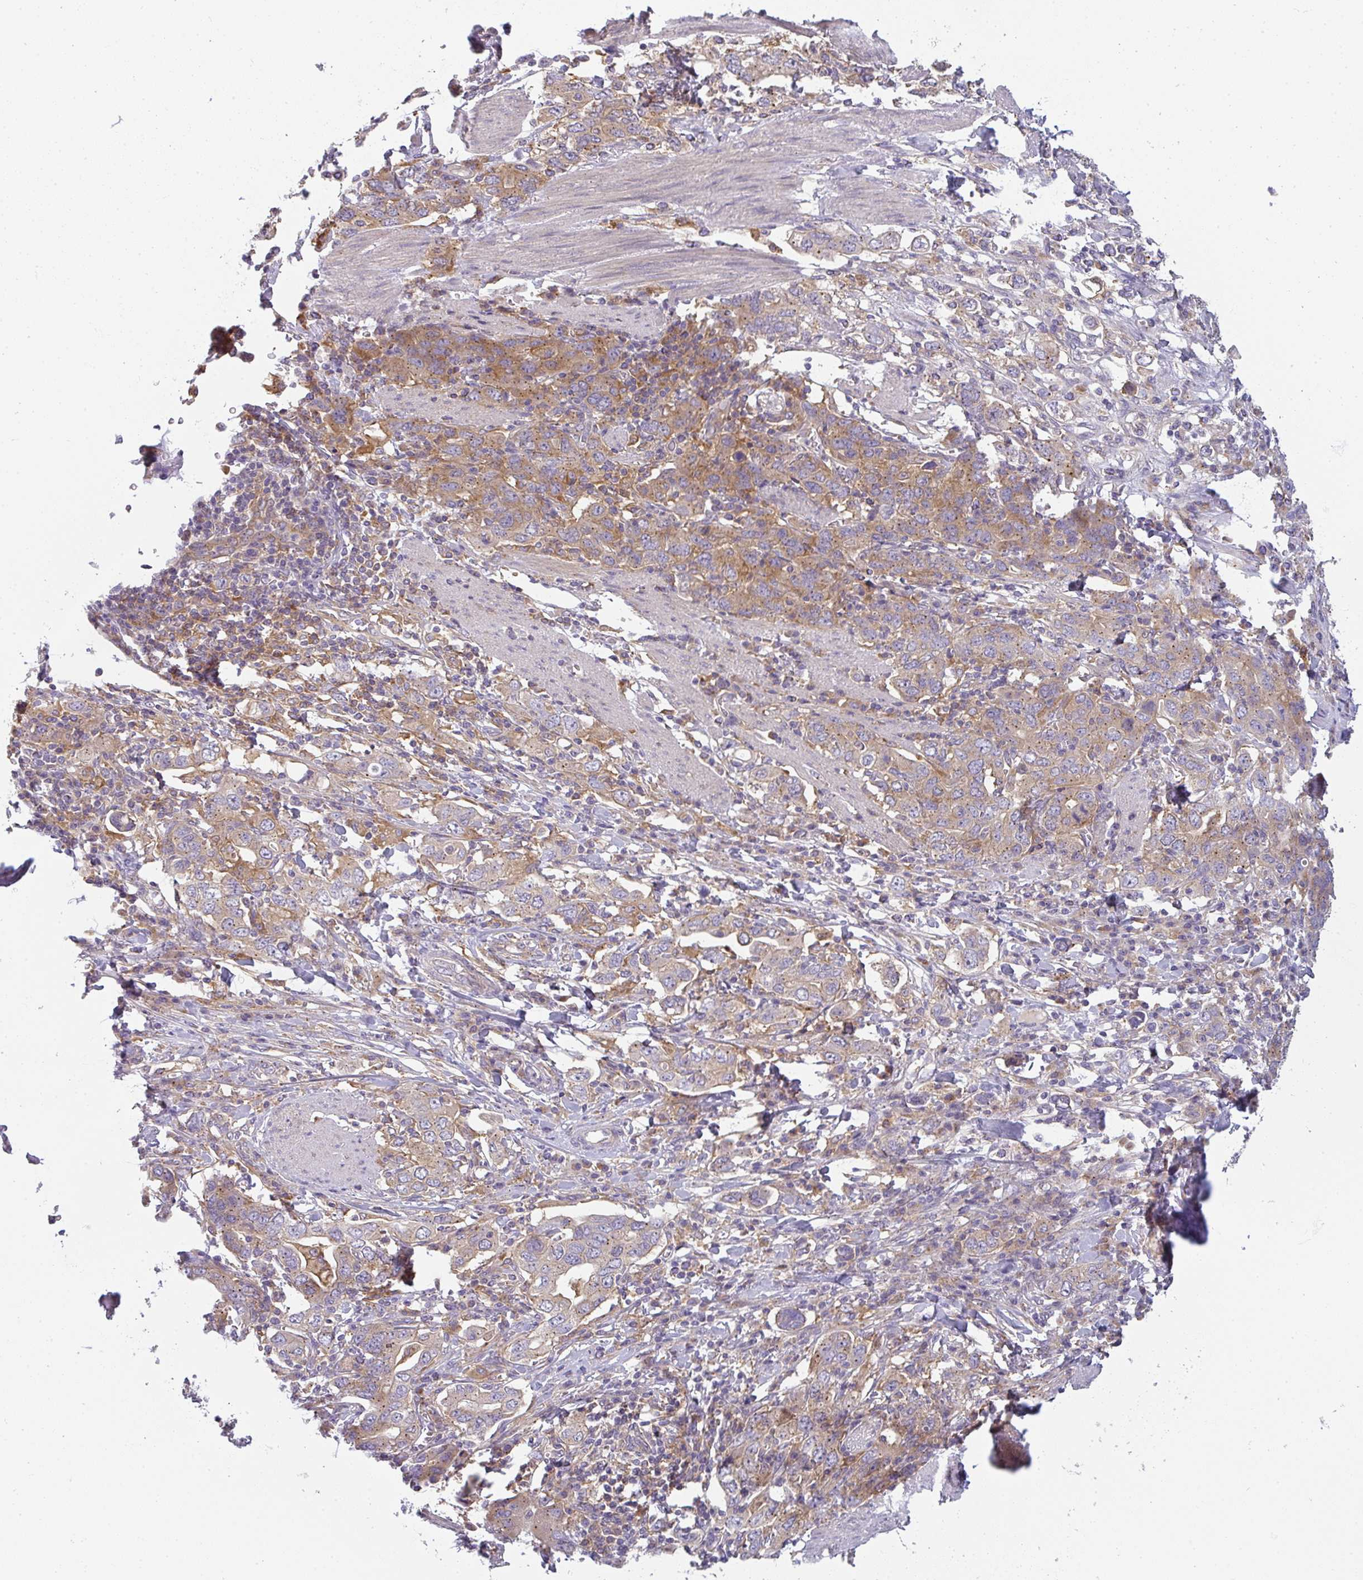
{"staining": {"intensity": "moderate", "quantity": ">75%", "location": "cytoplasmic/membranous"}, "tissue": "stomach cancer", "cell_type": "Tumor cells", "image_type": "cancer", "snomed": [{"axis": "morphology", "description": "Adenocarcinoma, NOS"}, {"axis": "topography", "description": "Stomach, upper"}, {"axis": "topography", "description": "Stomach"}], "caption": "Immunohistochemical staining of adenocarcinoma (stomach) shows medium levels of moderate cytoplasmic/membranous protein staining in about >75% of tumor cells.", "gene": "SNX5", "patient": {"sex": "male", "age": 62}}